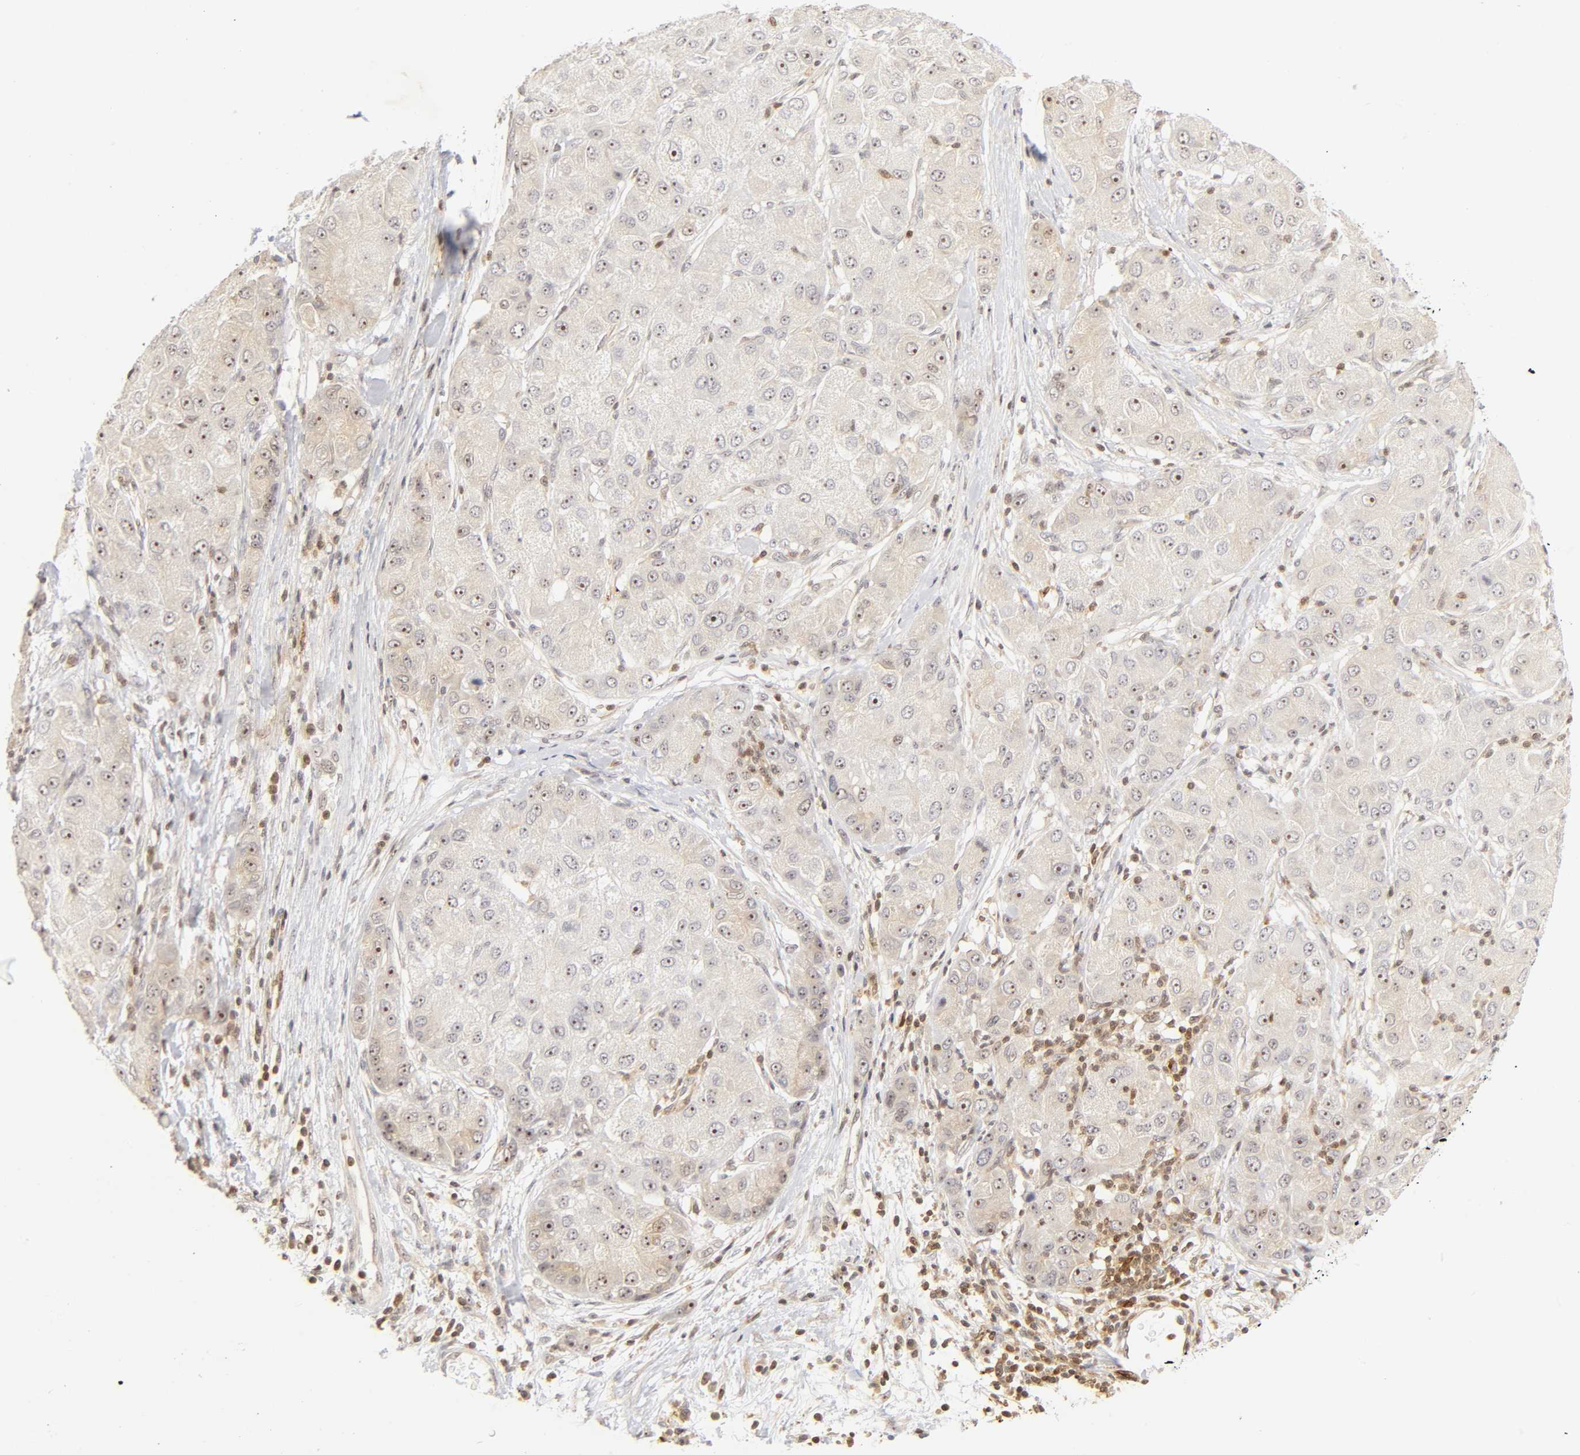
{"staining": {"intensity": "moderate", "quantity": "<25%", "location": "nuclear"}, "tissue": "liver cancer", "cell_type": "Tumor cells", "image_type": "cancer", "snomed": [{"axis": "morphology", "description": "Carcinoma, Hepatocellular, NOS"}, {"axis": "topography", "description": "Liver"}], "caption": "A micrograph of liver cancer (hepatocellular carcinoma) stained for a protein demonstrates moderate nuclear brown staining in tumor cells.", "gene": "KIF2A", "patient": {"sex": "male", "age": 80}}